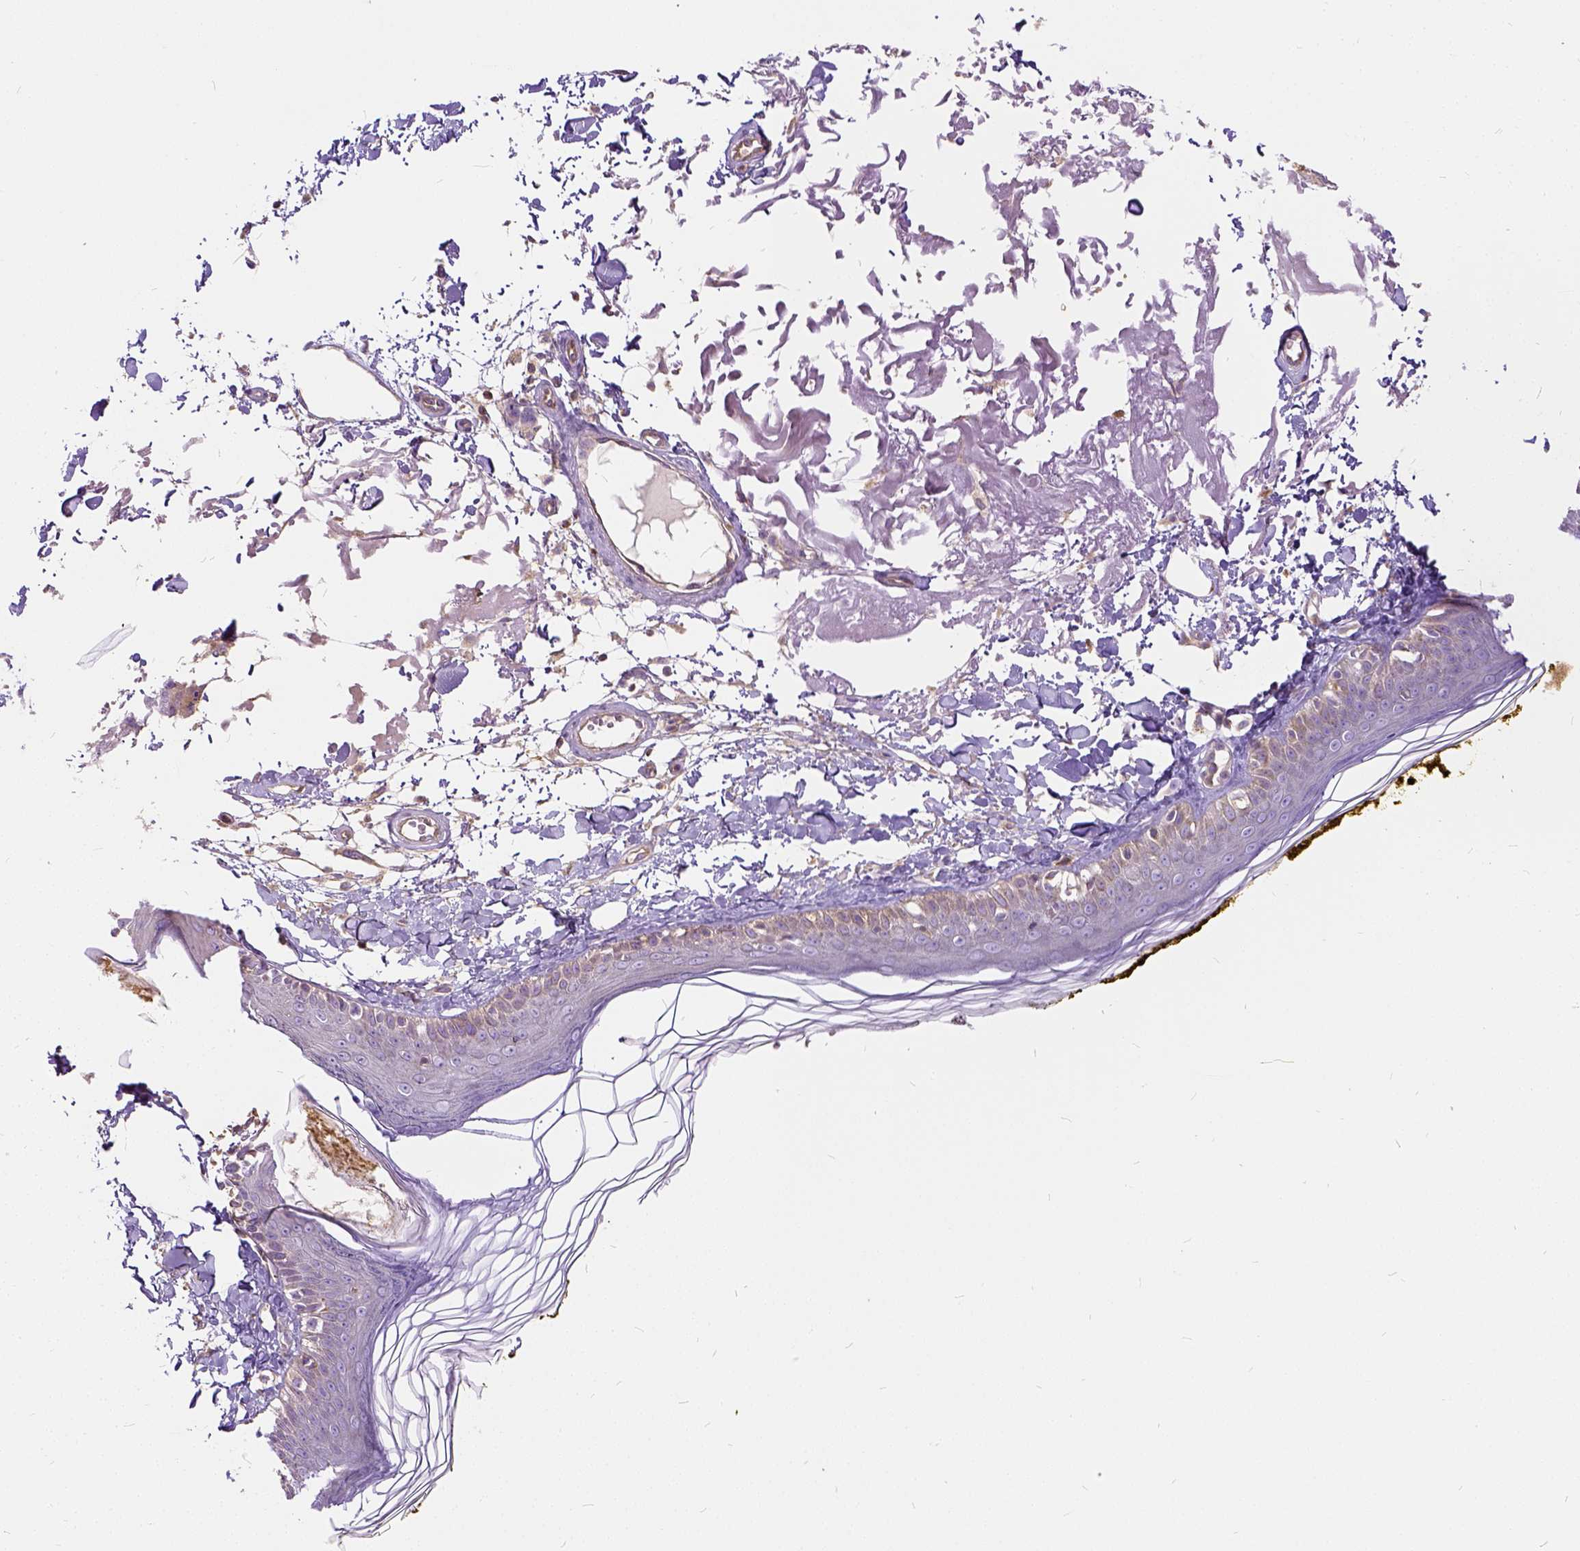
{"staining": {"intensity": "negative", "quantity": "none", "location": "none"}, "tissue": "skin", "cell_type": "Fibroblasts", "image_type": "normal", "snomed": [{"axis": "morphology", "description": "Normal tissue, NOS"}, {"axis": "topography", "description": "Skin"}], "caption": "This is a photomicrograph of IHC staining of benign skin, which shows no expression in fibroblasts.", "gene": "CADM4", "patient": {"sex": "male", "age": 76}}